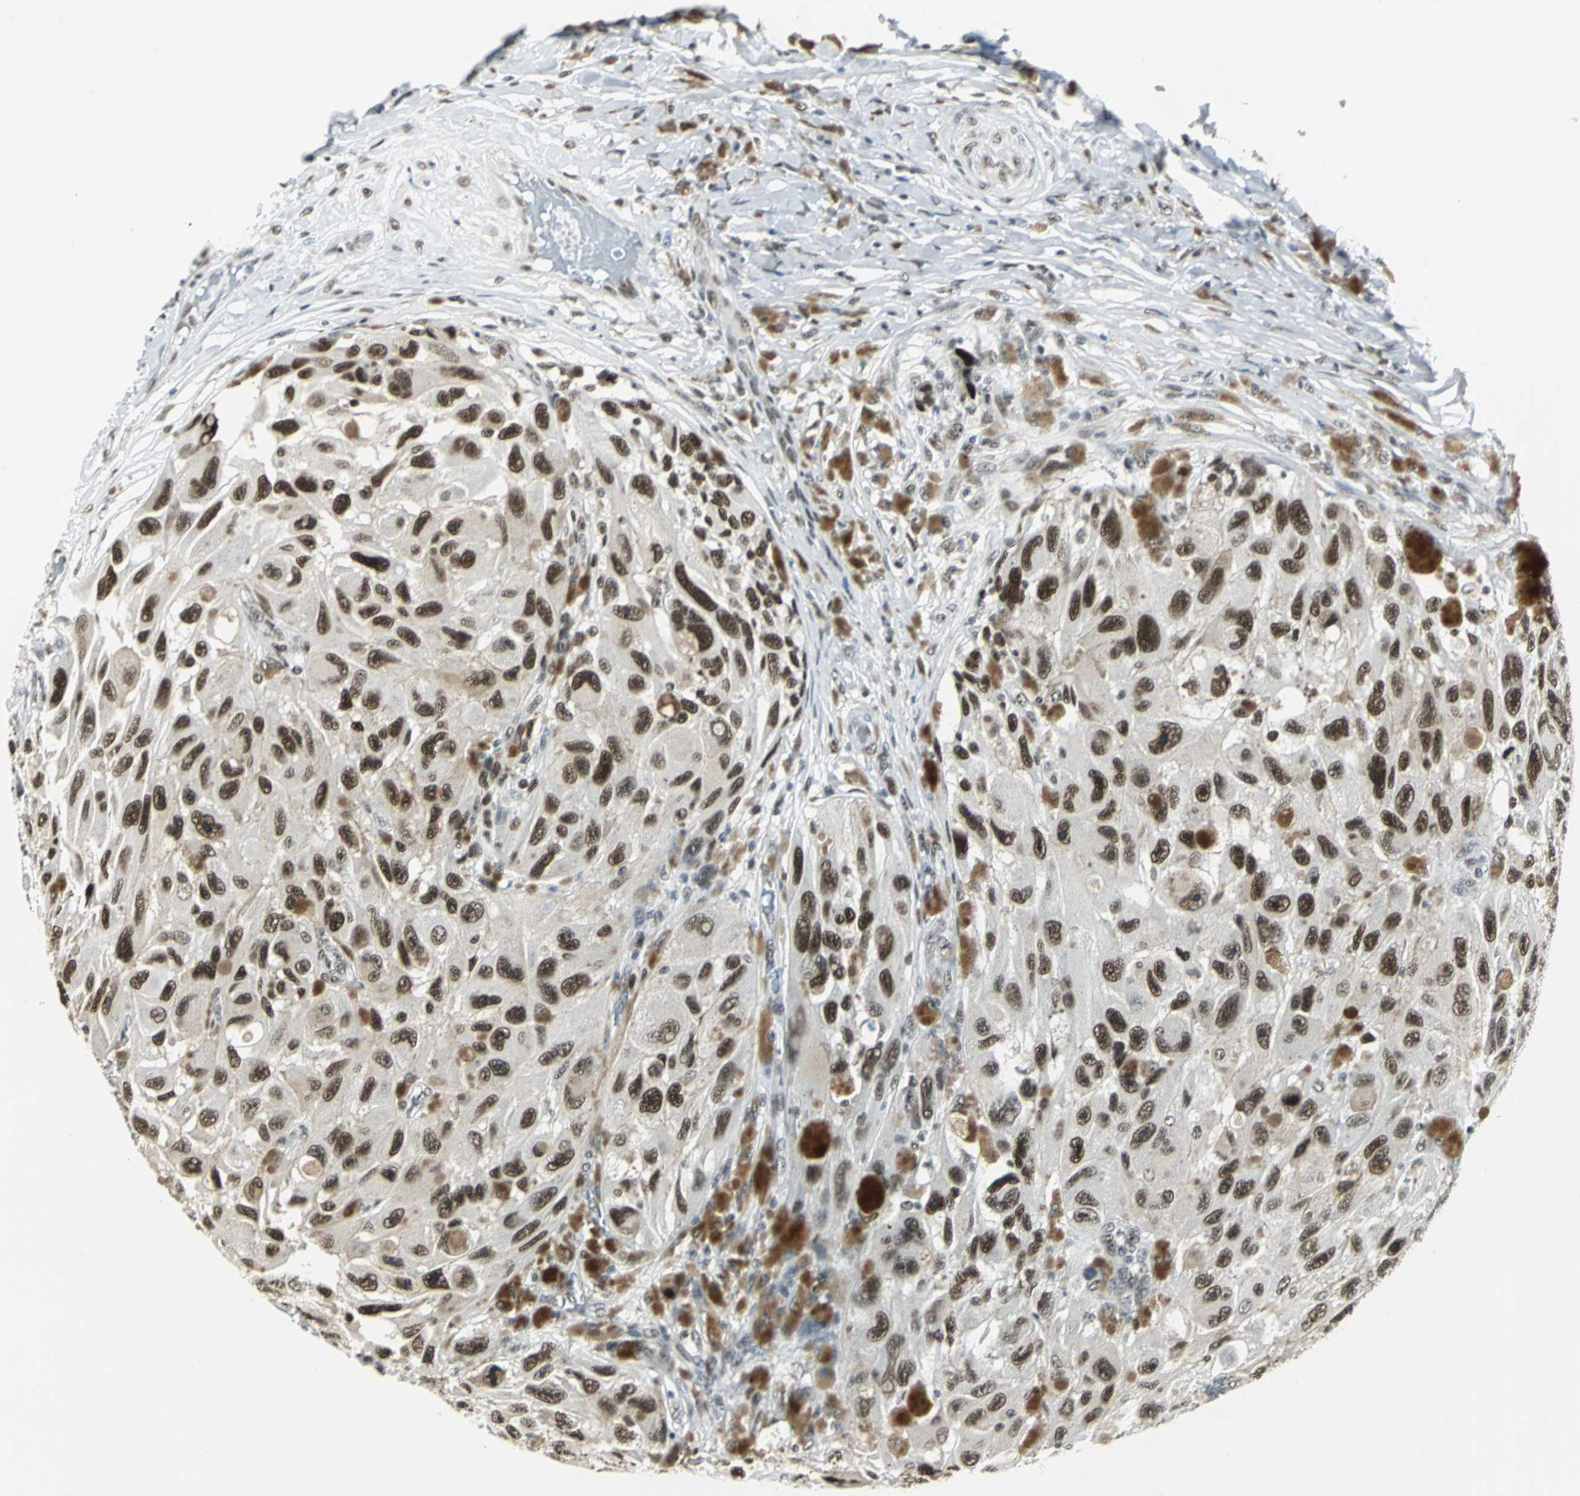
{"staining": {"intensity": "strong", "quantity": ">75%", "location": "cytoplasmic/membranous,nuclear"}, "tissue": "melanoma", "cell_type": "Tumor cells", "image_type": "cancer", "snomed": [{"axis": "morphology", "description": "Malignant melanoma, NOS"}, {"axis": "topography", "description": "Skin"}], "caption": "This is a histology image of IHC staining of malignant melanoma, which shows strong staining in the cytoplasmic/membranous and nuclear of tumor cells.", "gene": "ADNP", "patient": {"sex": "female", "age": 73}}